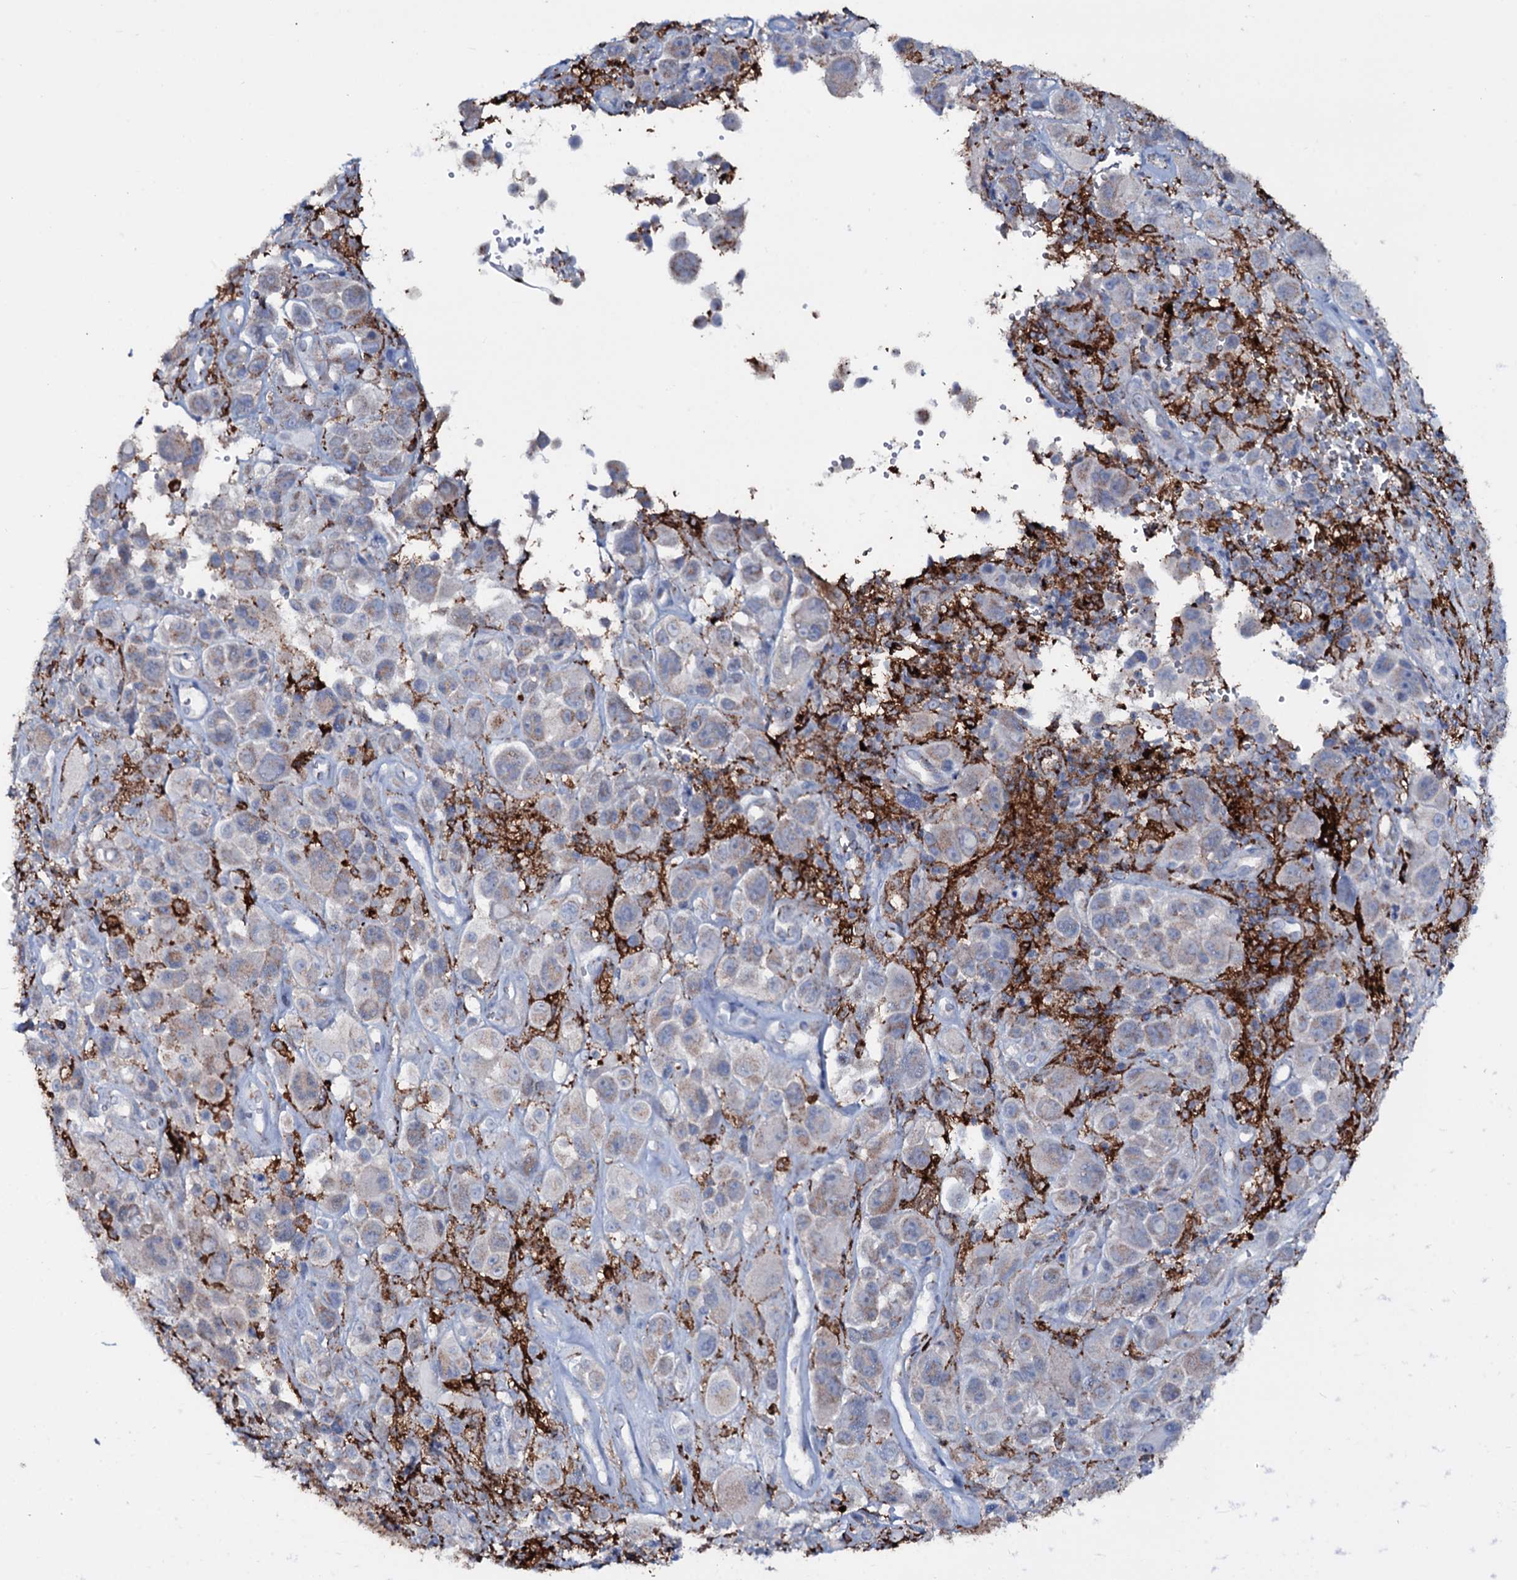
{"staining": {"intensity": "weak", "quantity": "<25%", "location": "cytoplasmic/membranous"}, "tissue": "melanoma", "cell_type": "Tumor cells", "image_type": "cancer", "snomed": [{"axis": "morphology", "description": "Malignant melanoma, NOS"}, {"axis": "topography", "description": "Skin of trunk"}], "caption": "A high-resolution histopathology image shows immunohistochemistry (IHC) staining of malignant melanoma, which shows no significant positivity in tumor cells.", "gene": "OSBPL2", "patient": {"sex": "male", "age": 71}}